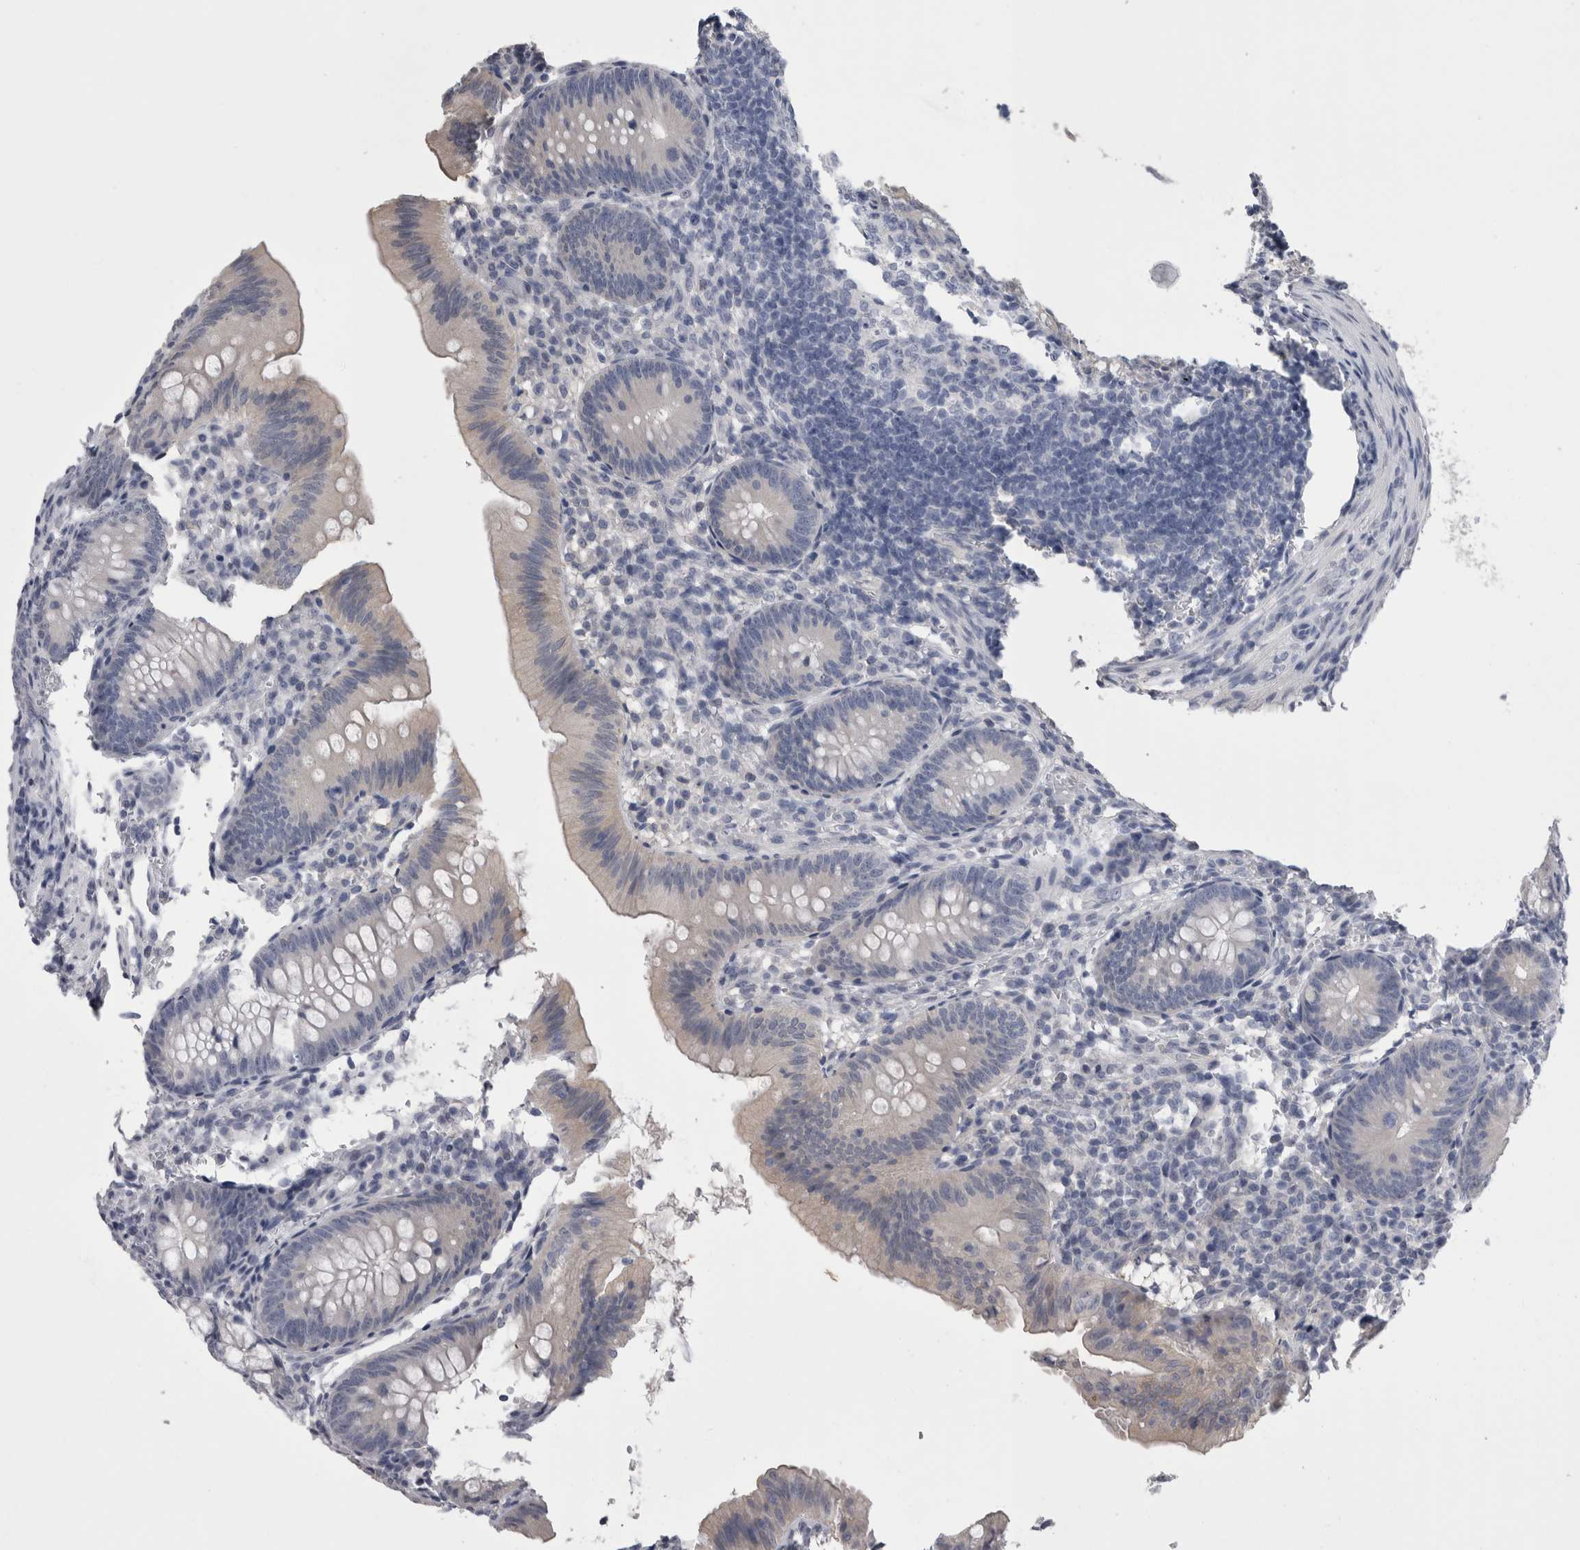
{"staining": {"intensity": "moderate", "quantity": "<25%", "location": "cytoplasmic/membranous"}, "tissue": "appendix", "cell_type": "Glandular cells", "image_type": "normal", "snomed": [{"axis": "morphology", "description": "Normal tissue, NOS"}, {"axis": "topography", "description": "Appendix"}], "caption": "A high-resolution image shows immunohistochemistry (IHC) staining of benign appendix, which reveals moderate cytoplasmic/membranous expression in about <25% of glandular cells.", "gene": "AFMID", "patient": {"sex": "male", "age": 1}}